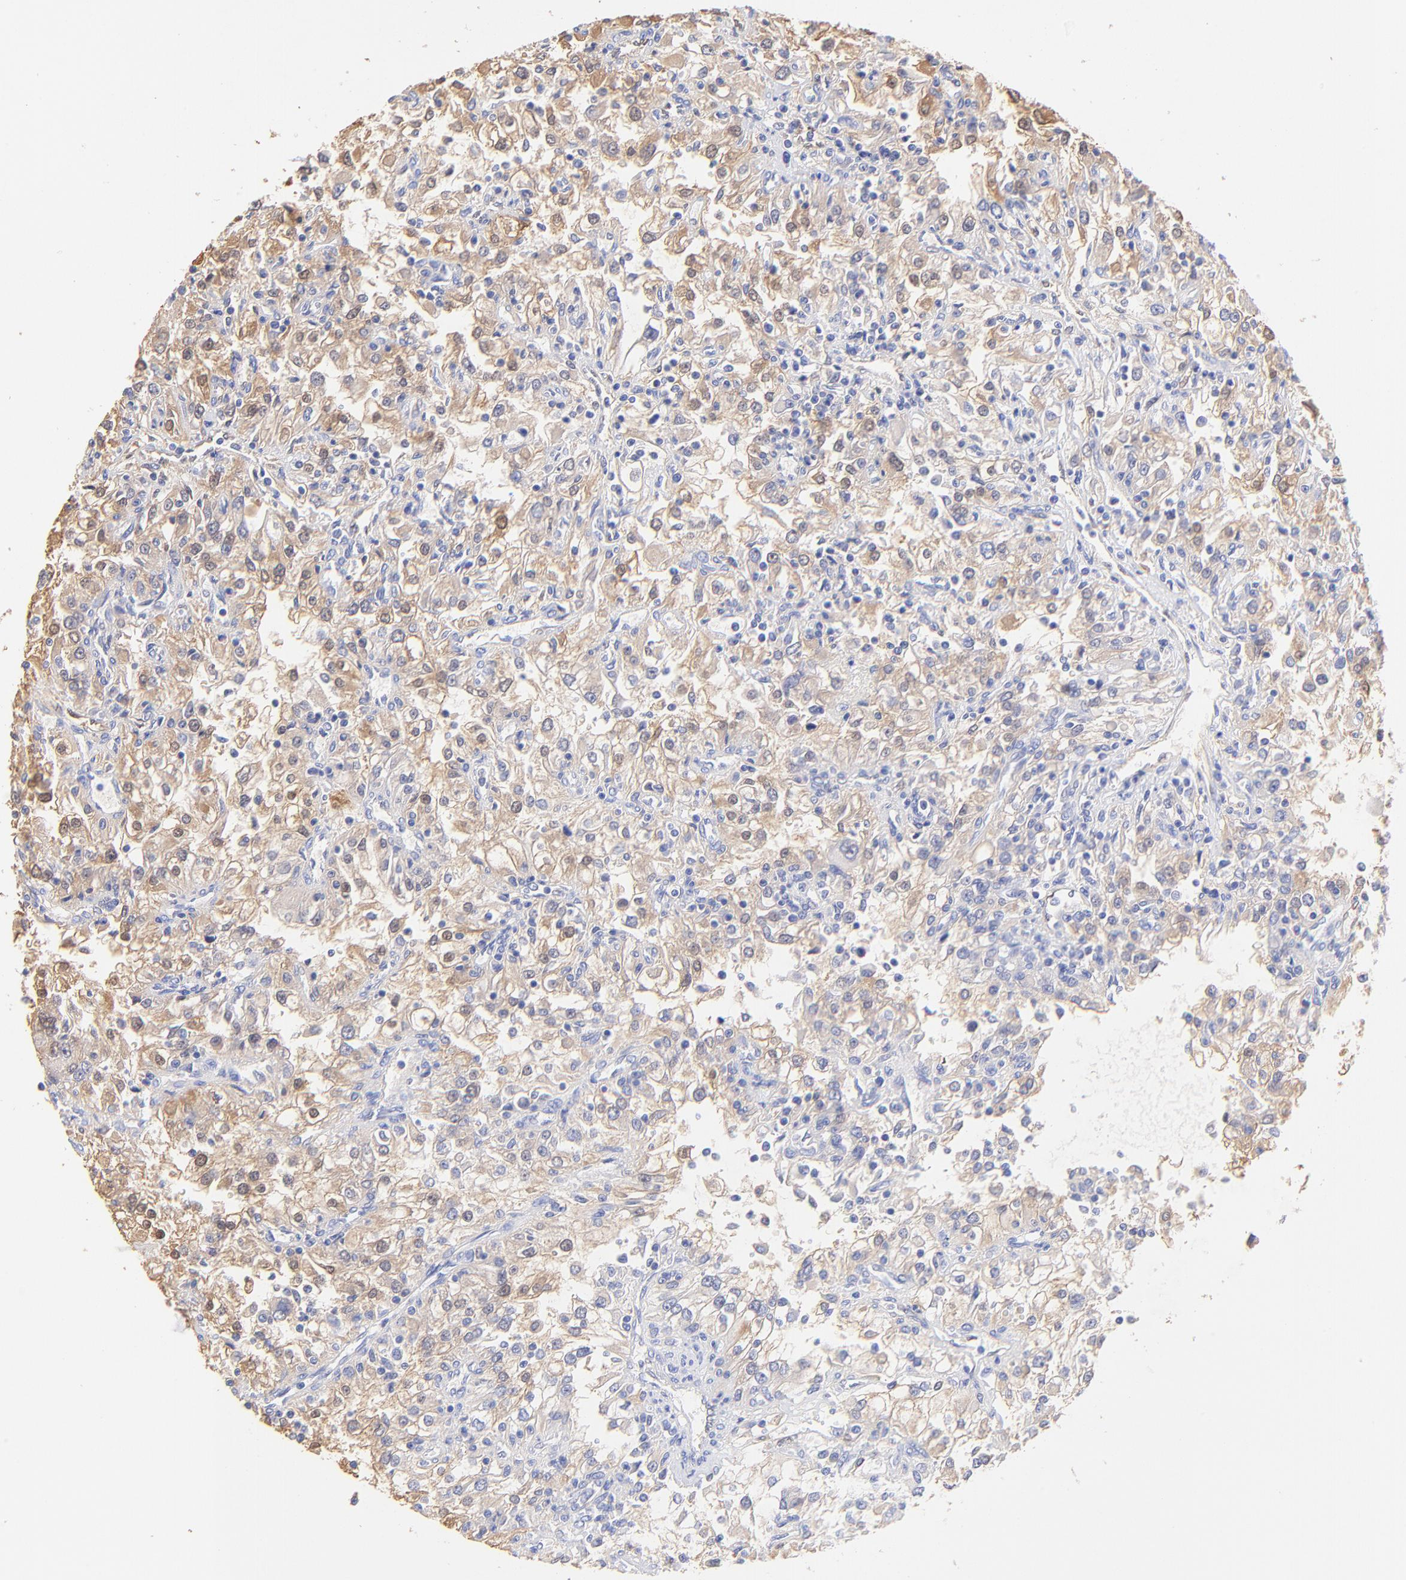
{"staining": {"intensity": "weak", "quantity": ">75%", "location": "cytoplasmic/membranous"}, "tissue": "renal cancer", "cell_type": "Tumor cells", "image_type": "cancer", "snomed": [{"axis": "morphology", "description": "Adenocarcinoma, NOS"}, {"axis": "topography", "description": "Kidney"}], "caption": "A brown stain labels weak cytoplasmic/membranous expression of a protein in renal cancer tumor cells.", "gene": "ALDH1A1", "patient": {"sex": "female", "age": 52}}